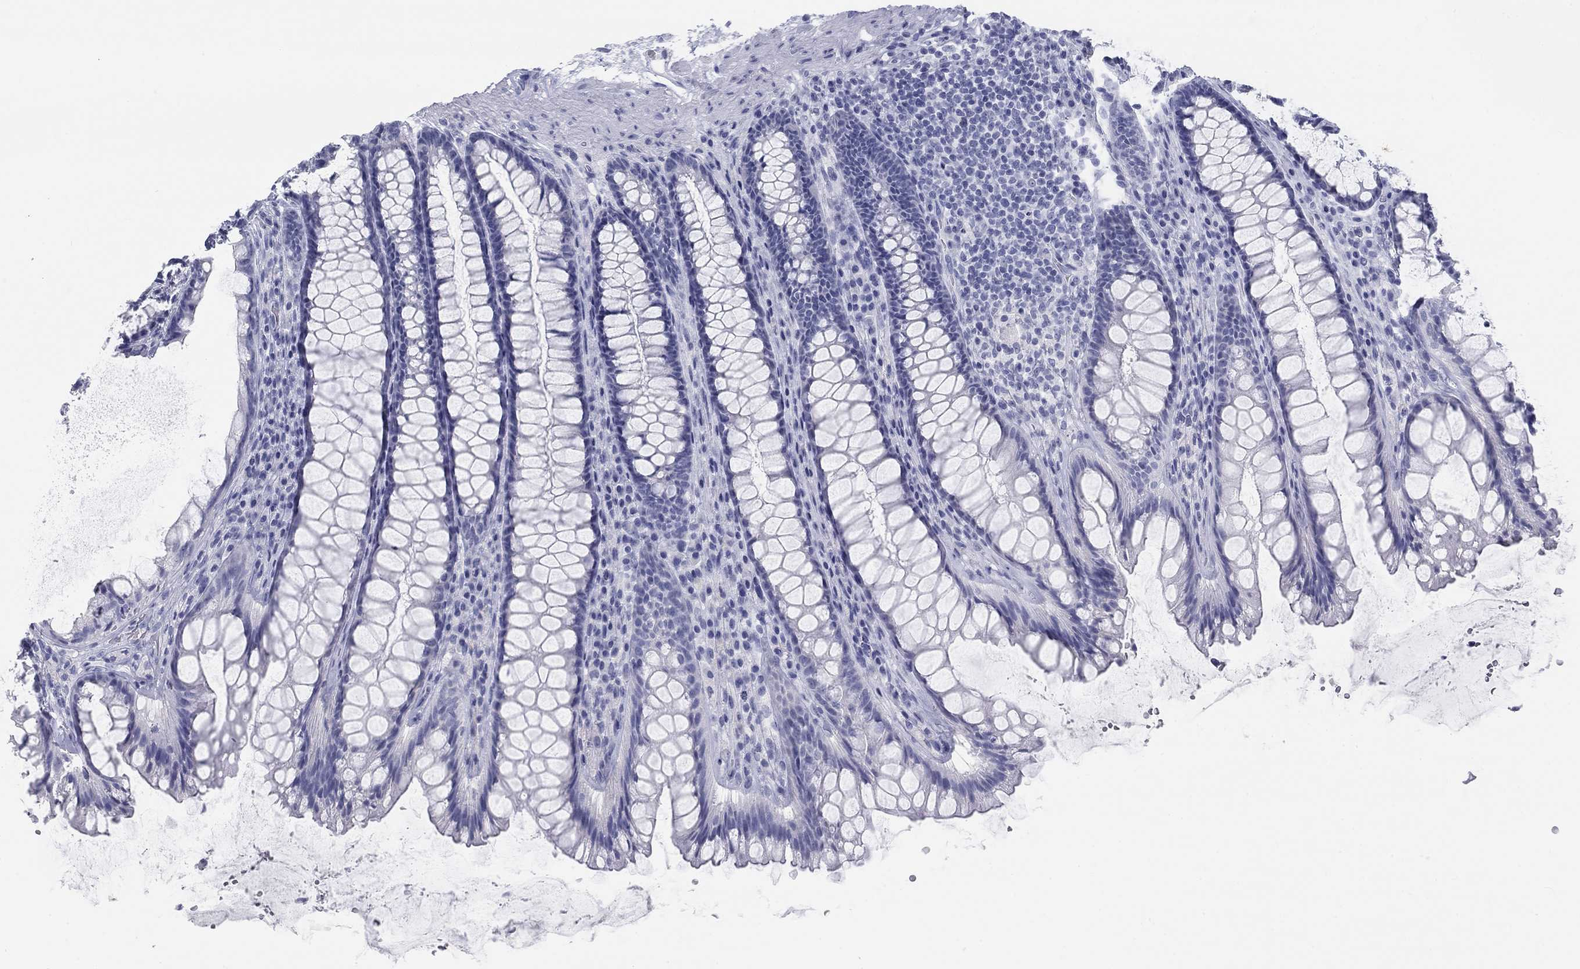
{"staining": {"intensity": "negative", "quantity": "none", "location": "none"}, "tissue": "rectum", "cell_type": "Glandular cells", "image_type": "normal", "snomed": [{"axis": "morphology", "description": "Normal tissue, NOS"}, {"axis": "topography", "description": "Rectum"}], "caption": "Human rectum stained for a protein using immunohistochemistry demonstrates no staining in glandular cells.", "gene": "CALB1", "patient": {"sex": "male", "age": 72}}